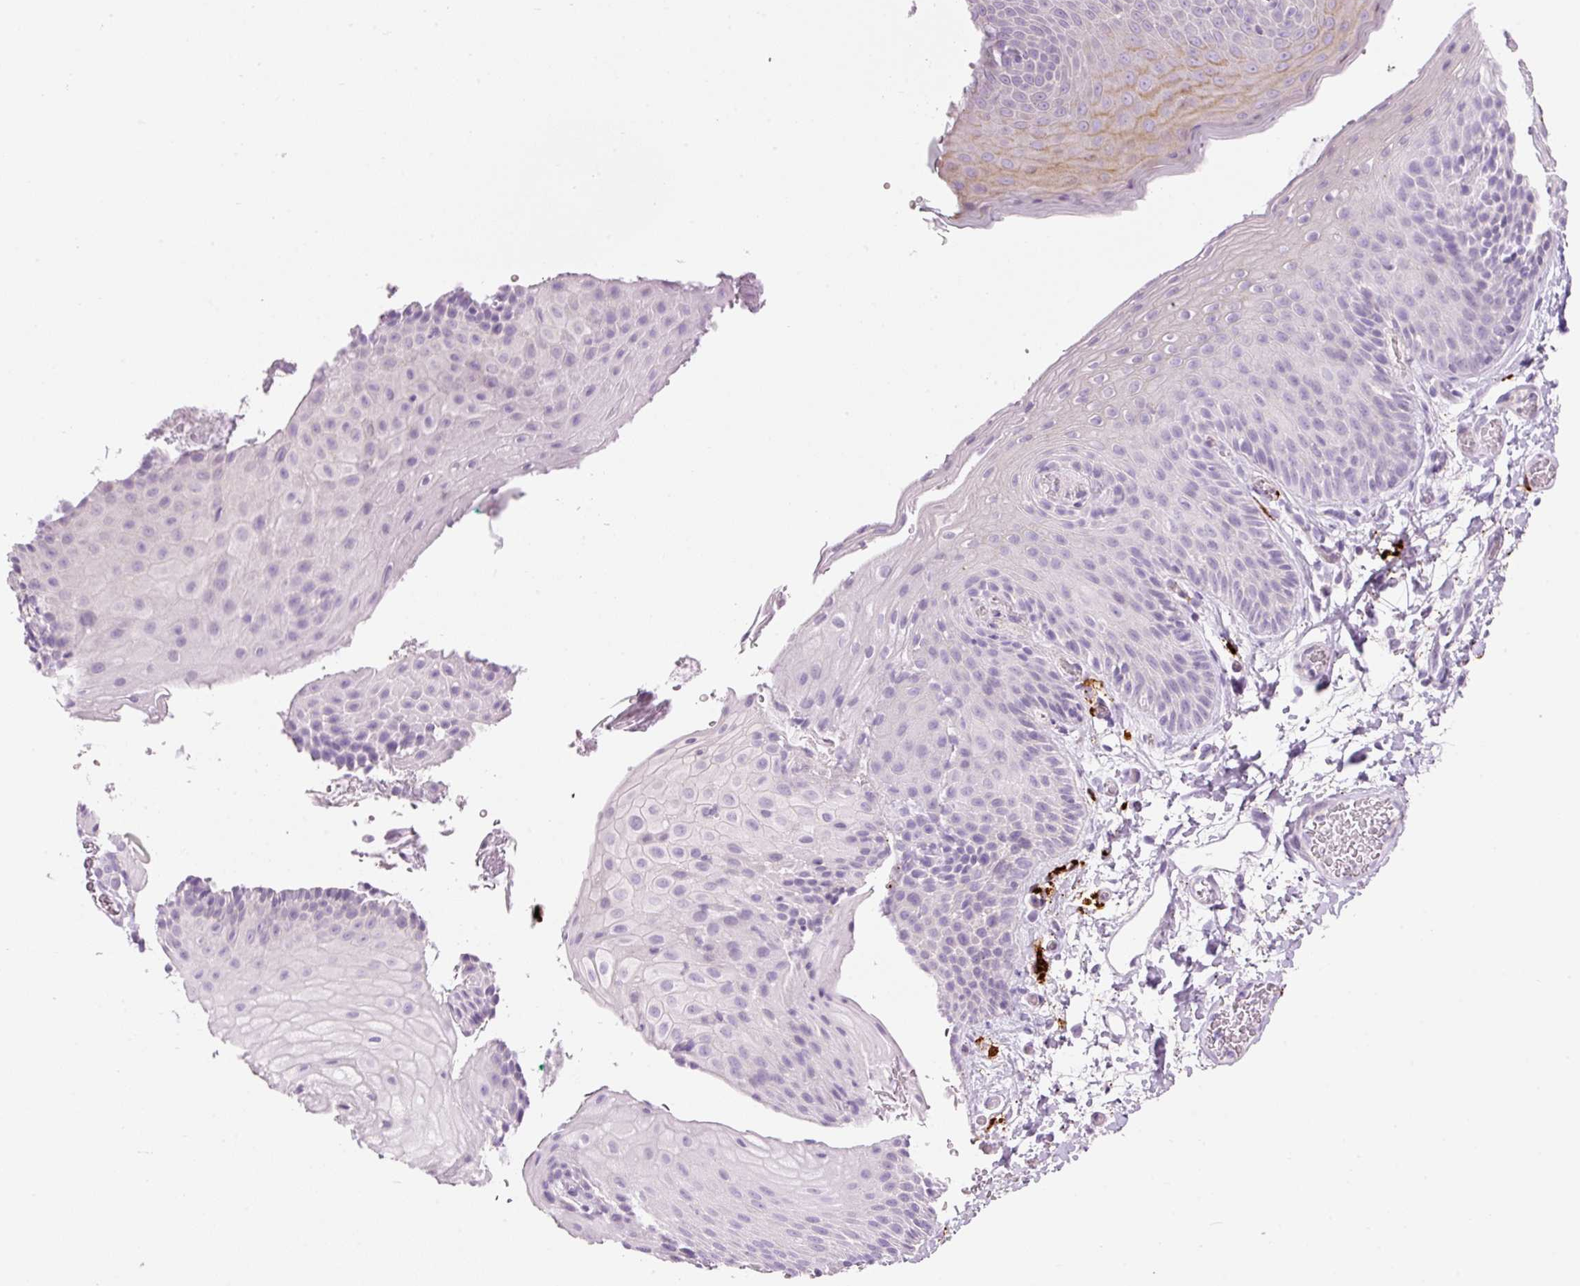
{"staining": {"intensity": "moderate", "quantity": "<25%", "location": "cytoplasmic/membranous"}, "tissue": "skin", "cell_type": "Epidermal cells", "image_type": "normal", "snomed": [{"axis": "morphology", "description": "Normal tissue, NOS"}, {"axis": "morphology", "description": "Hemorrhoids"}, {"axis": "morphology", "description": "Inflammation, NOS"}, {"axis": "topography", "description": "Anal"}], "caption": "High-magnification brightfield microscopy of unremarkable skin stained with DAB (brown) and counterstained with hematoxylin (blue). epidermal cells exhibit moderate cytoplasmic/membranous expression is appreciated in about<25% of cells. The staining was performed using DAB (3,3'-diaminobenzidine) to visualize the protein expression in brown, while the nuclei were stained in blue with hematoxylin (Magnification: 20x).", "gene": "CMA1", "patient": {"sex": "male", "age": 60}}